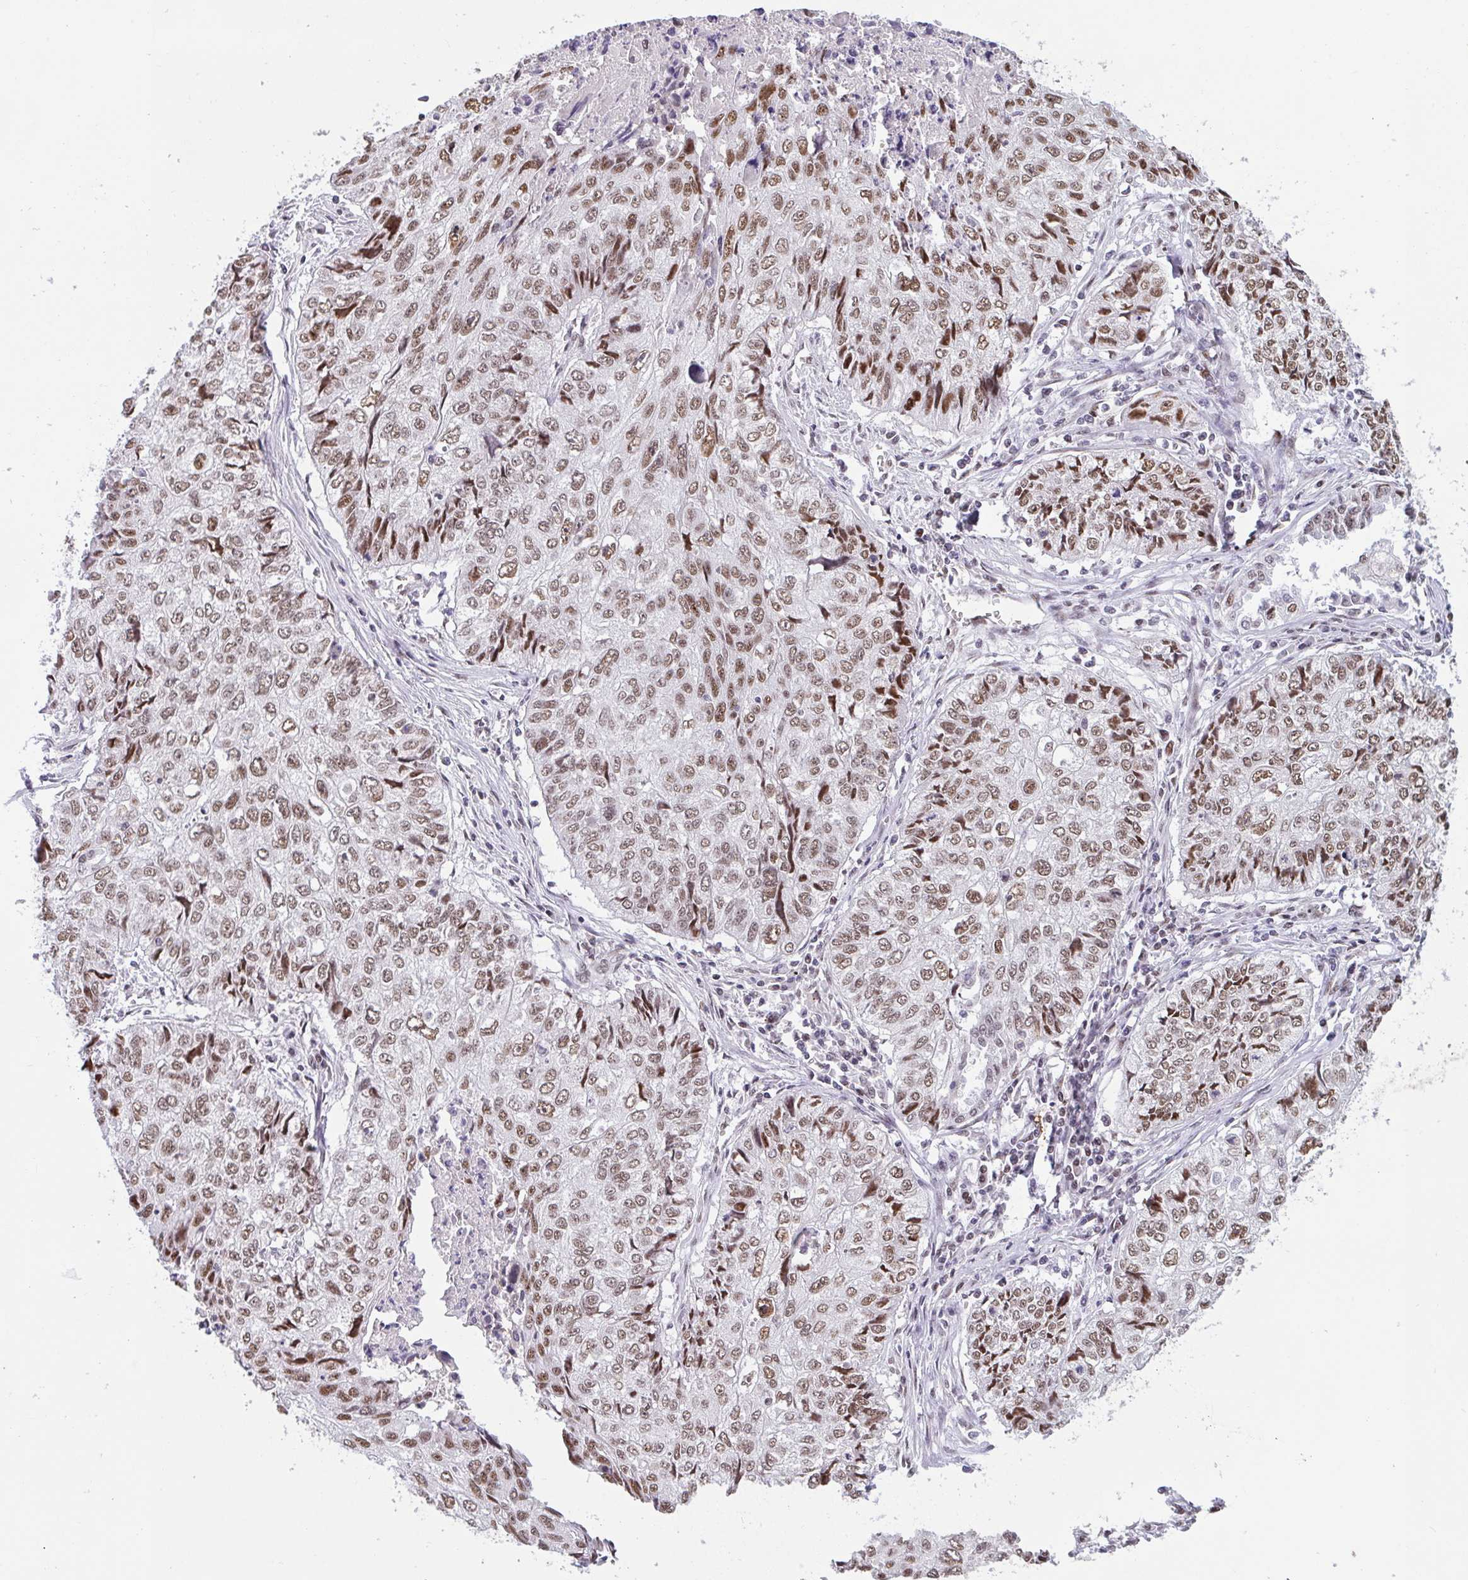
{"staining": {"intensity": "moderate", "quantity": ">75%", "location": "nuclear"}, "tissue": "lung cancer", "cell_type": "Tumor cells", "image_type": "cancer", "snomed": [{"axis": "morphology", "description": "Normal morphology"}, {"axis": "morphology", "description": "Aneuploidy"}, {"axis": "morphology", "description": "Squamous cell carcinoma, NOS"}, {"axis": "topography", "description": "Lymph node"}, {"axis": "topography", "description": "Lung"}], "caption": "An IHC image of neoplastic tissue is shown. Protein staining in brown labels moderate nuclear positivity in aneuploidy (lung) within tumor cells. Nuclei are stained in blue.", "gene": "CBFA2T2", "patient": {"sex": "female", "age": 76}}